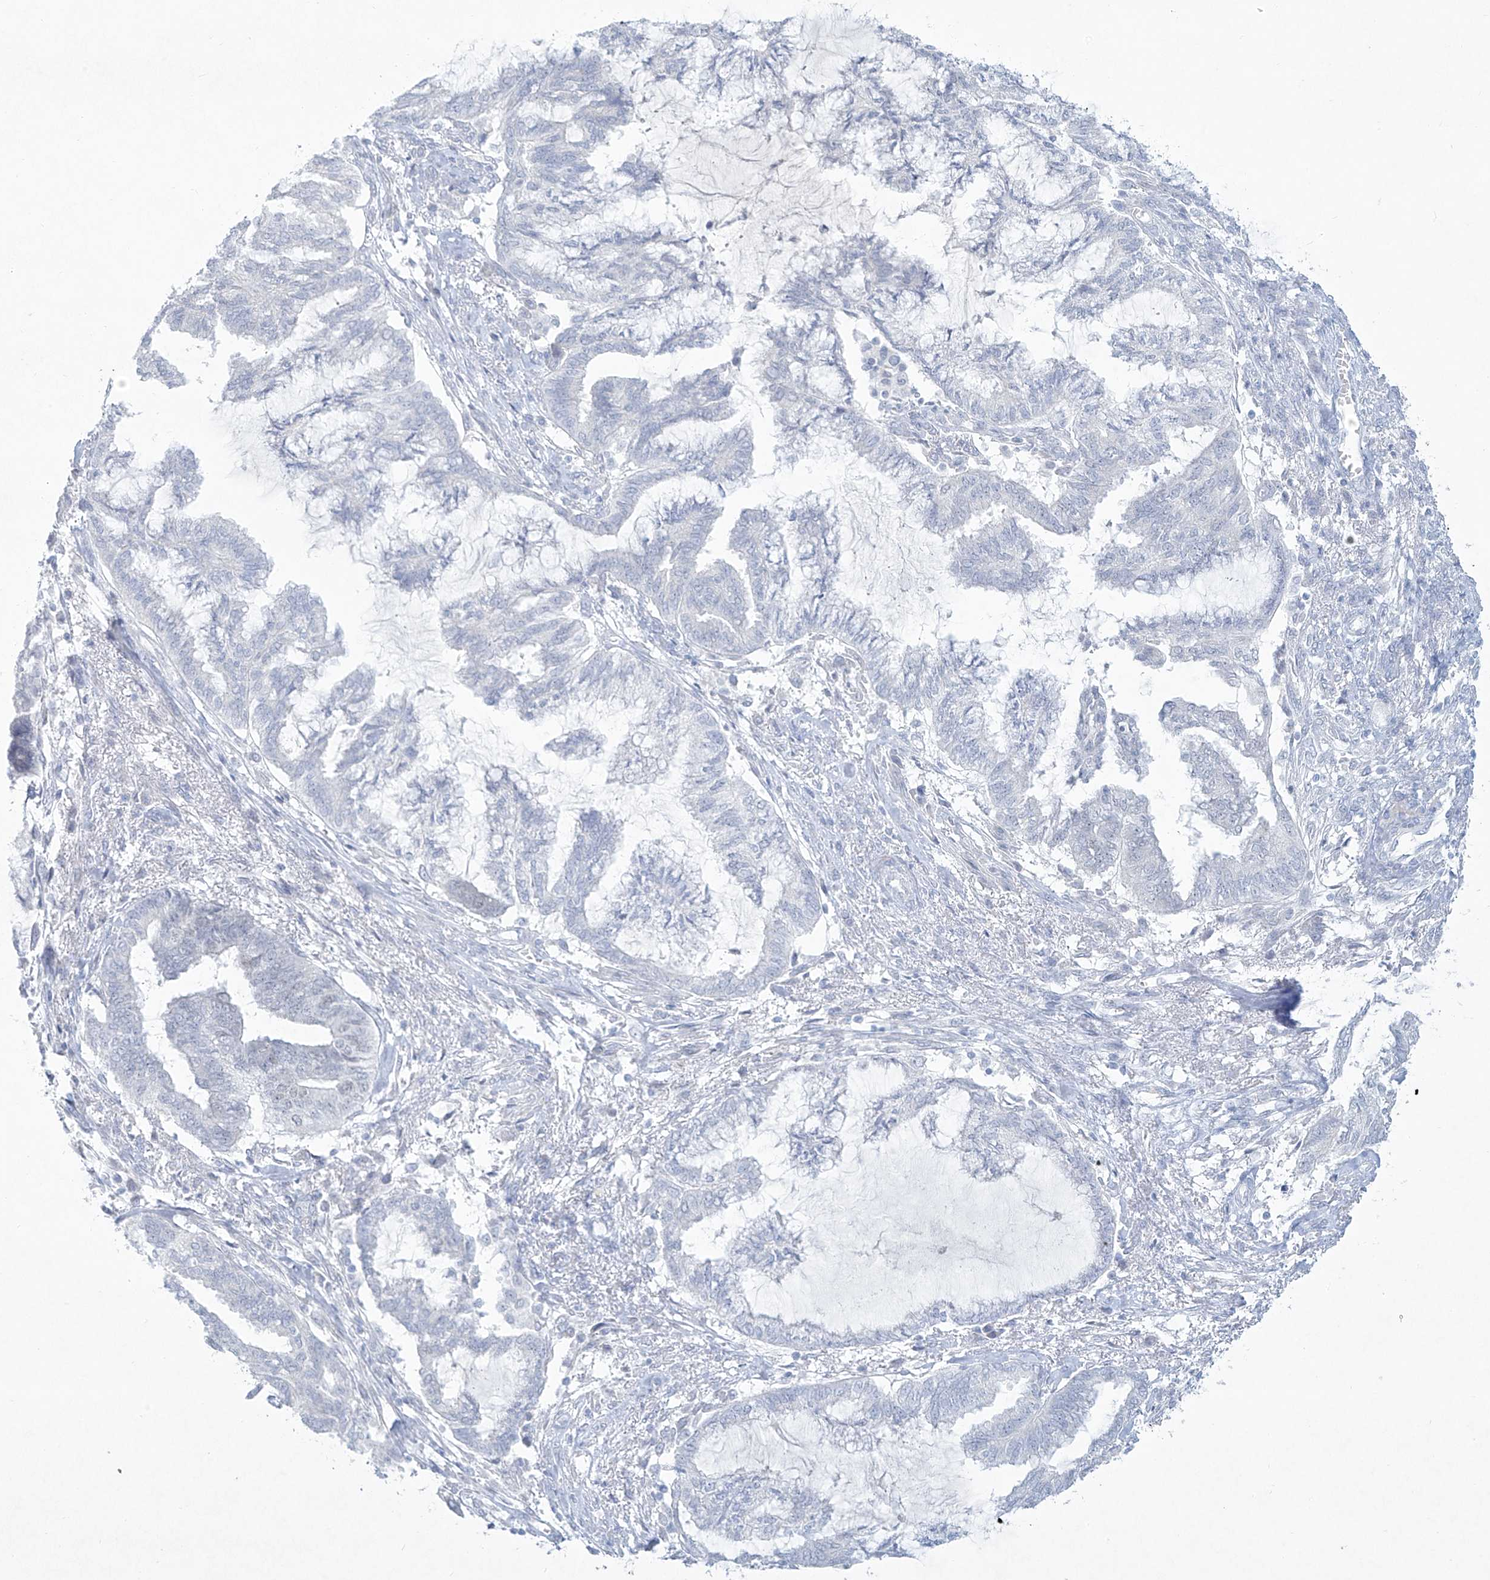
{"staining": {"intensity": "negative", "quantity": "none", "location": "none"}, "tissue": "endometrial cancer", "cell_type": "Tumor cells", "image_type": "cancer", "snomed": [{"axis": "morphology", "description": "Adenocarcinoma, NOS"}, {"axis": "topography", "description": "Endometrium"}], "caption": "The image shows no staining of tumor cells in endometrial cancer (adenocarcinoma).", "gene": "PAX6", "patient": {"sex": "female", "age": 86}}